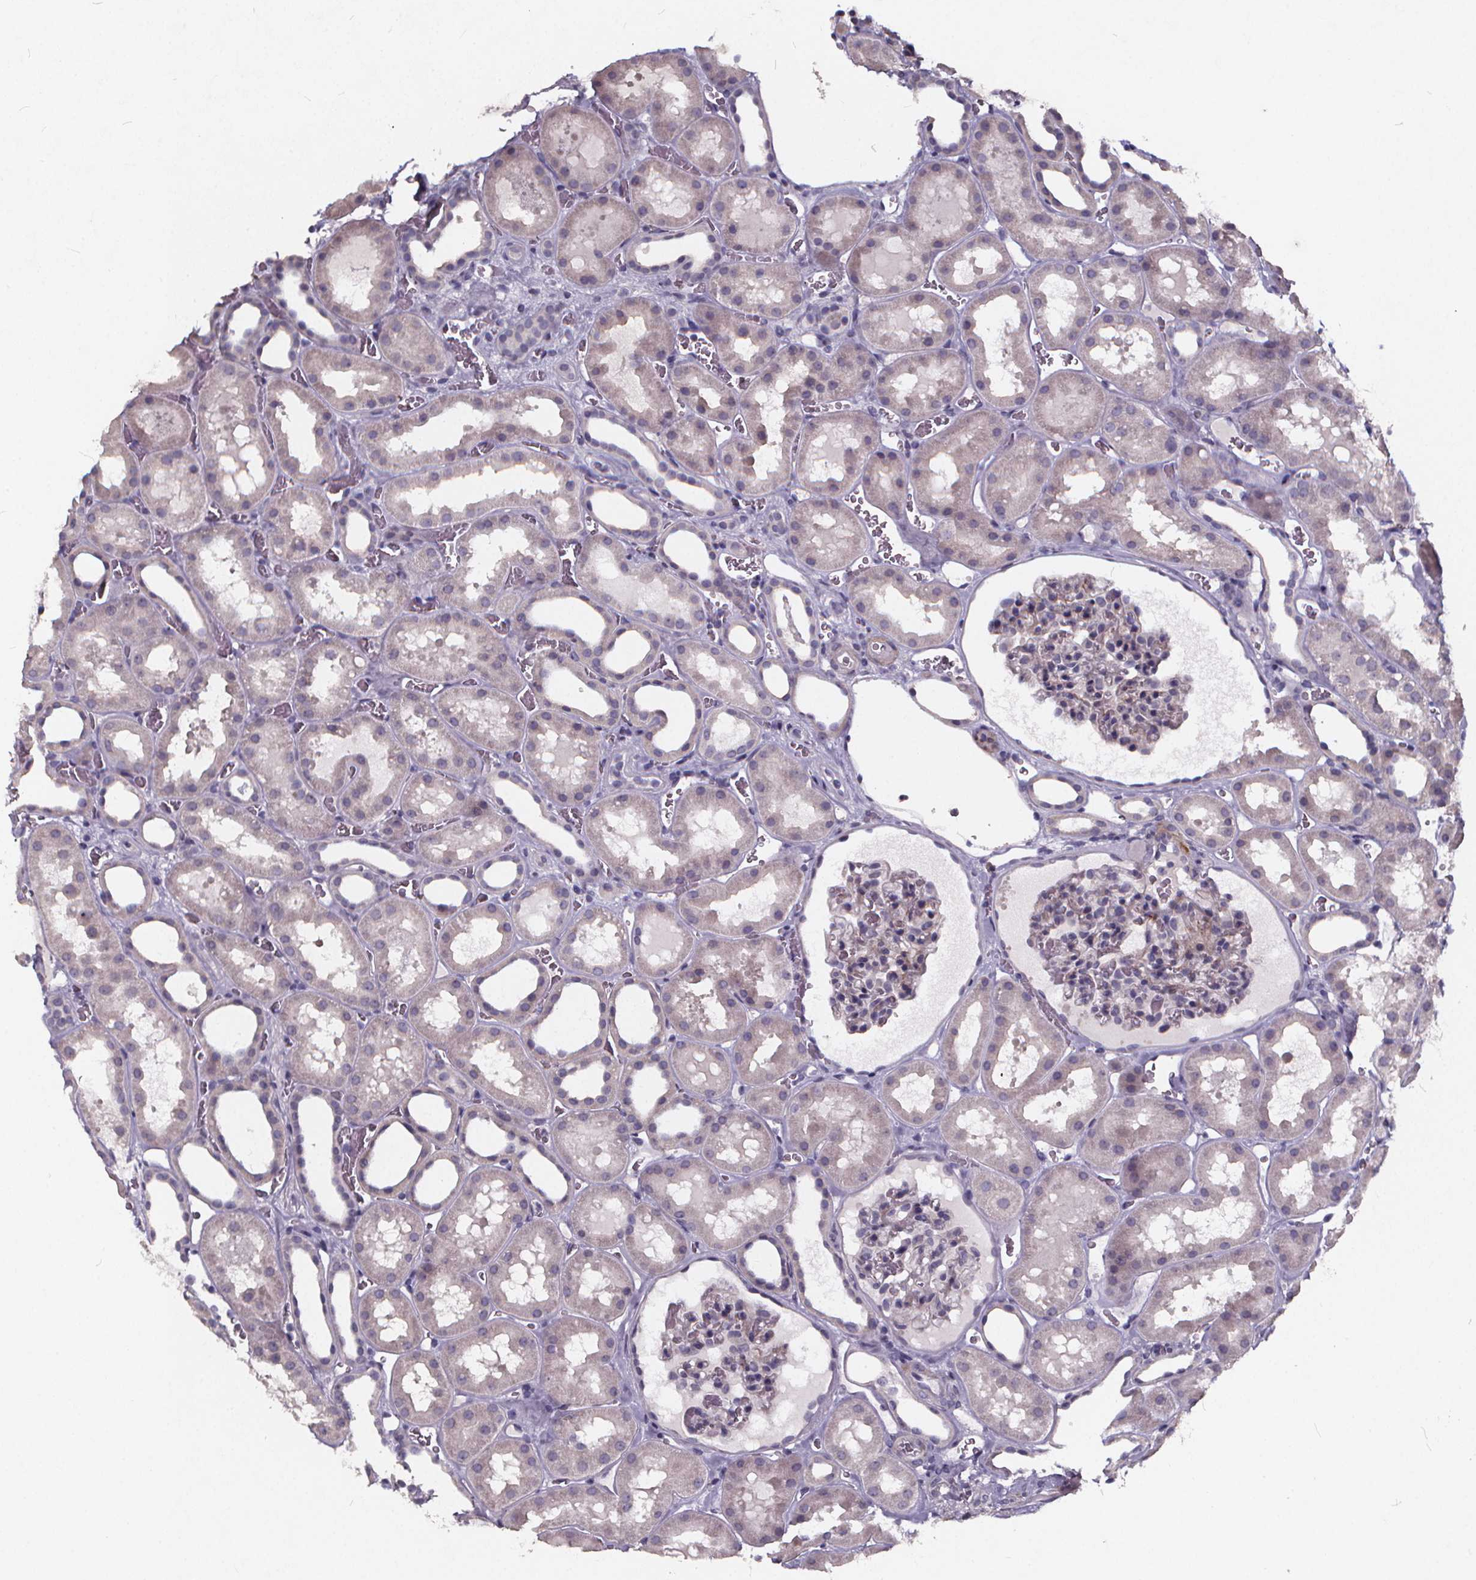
{"staining": {"intensity": "negative", "quantity": "none", "location": "none"}, "tissue": "kidney", "cell_type": "Cells in glomeruli", "image_type": "normal", "snomed": [{"axis": "morphology", "description": "Normal tissue, NOS"}, {"axis": "topography", "description": "Kidney"}], "caption": "Histopathology image shows no significant protein staining in cells in glomeruli of benign kidney.", "gene": "TSPAN14", "patient": {"sex": "female", "age": 41}}